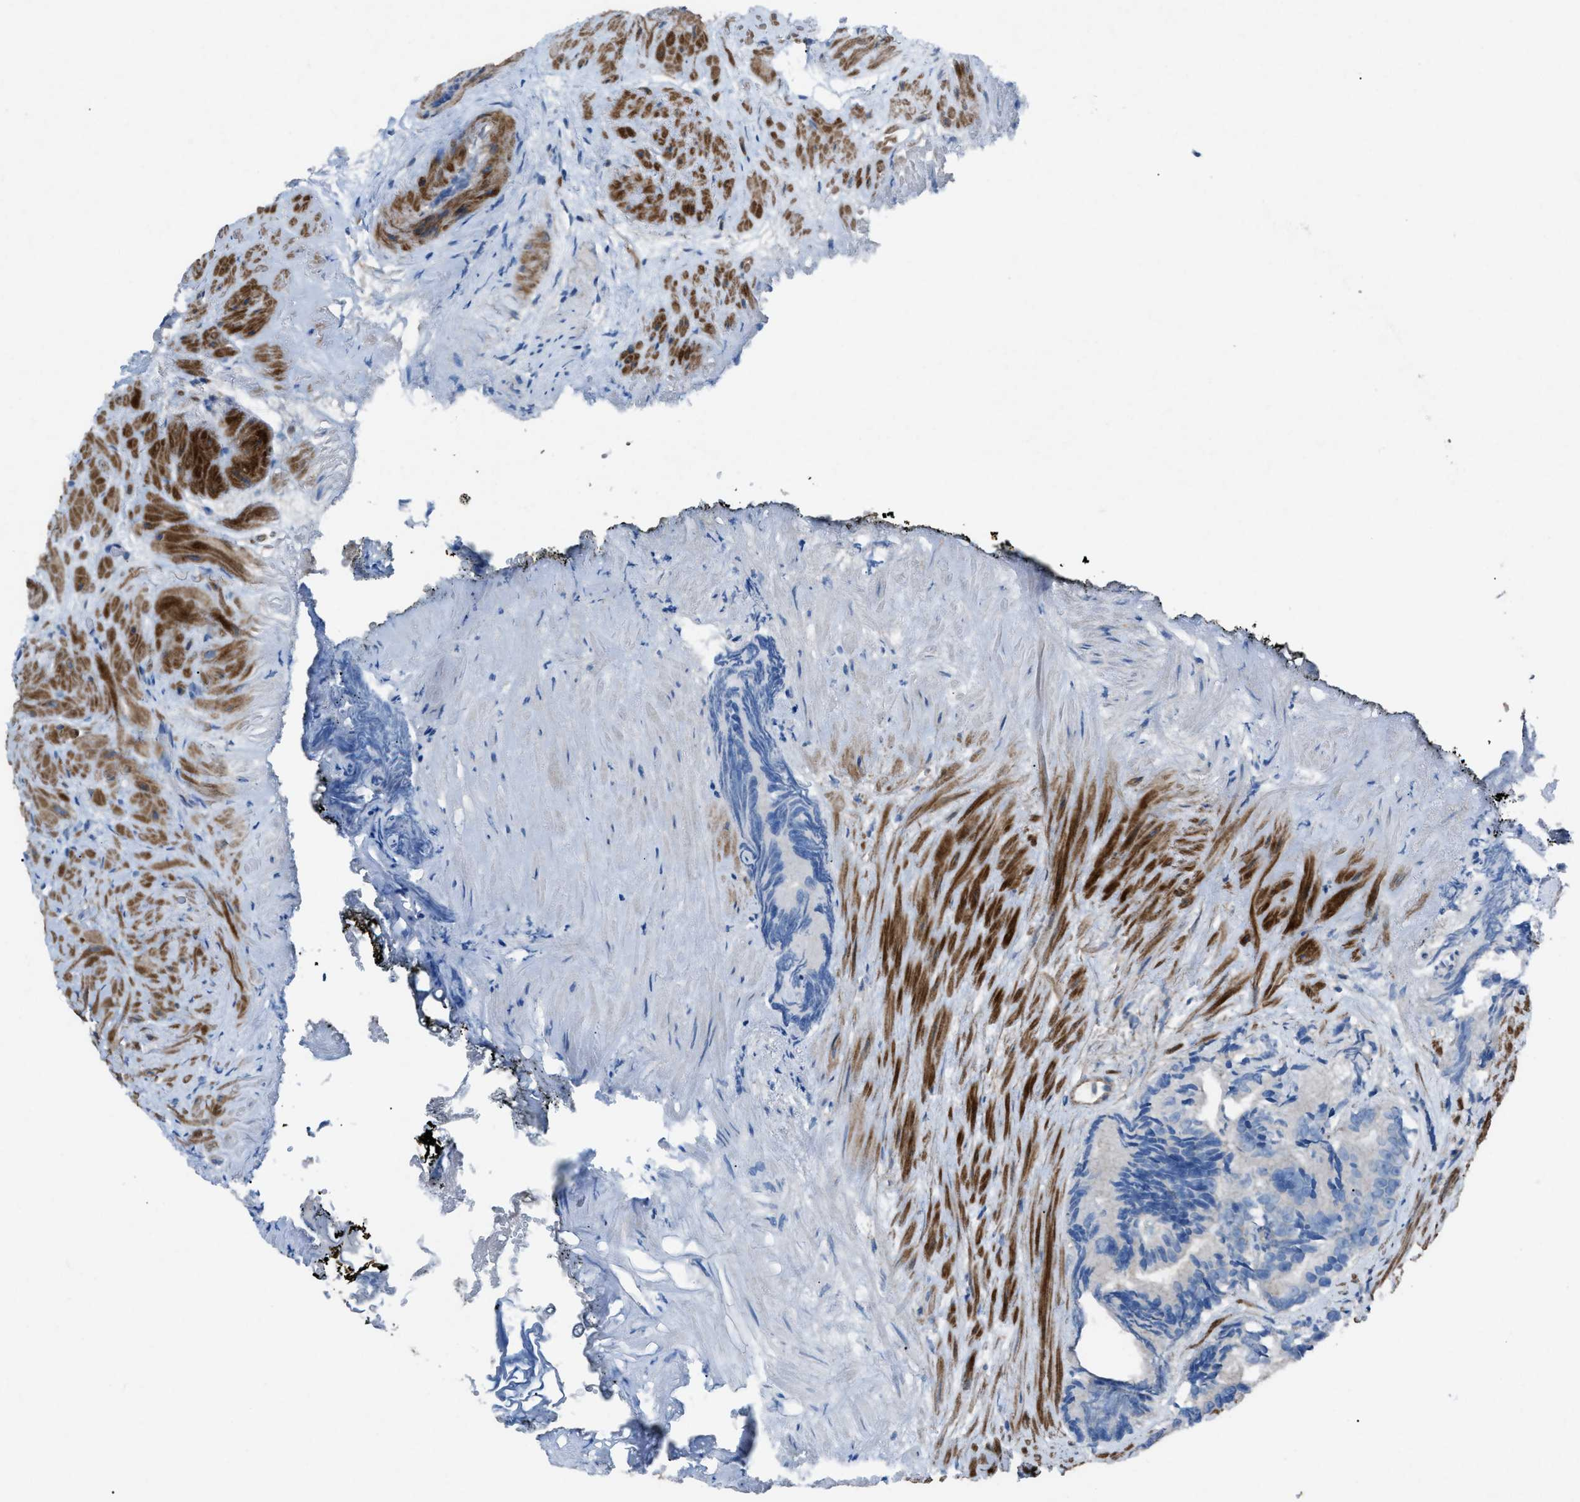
{"staining": {"intensity": "negative", "quantity": "none", "location": "none"}, "tissue": "prostate cancer", "cell_type": "Tumor cells", "image_type": "cancer", "snomed": [{"axis": "morphology", "description": "Adenocarcinoma, Low grade"}, {"axis": "topography", "description": "Prostate"}], "caption": "DAB (3,3'-diaminobenzidine) immunohistochemical staining of prostate cancer (adenocarcinoma (low-grade)) reveals no significant expression in tumor cells. The staining was performed using DAB to visualize the protein expression in brown, while the nuclei were stained in blue with hematoxylin (Magnification: 20x).", "gene": "NCK2", "patient": {"sex": "male", "age": 89}}